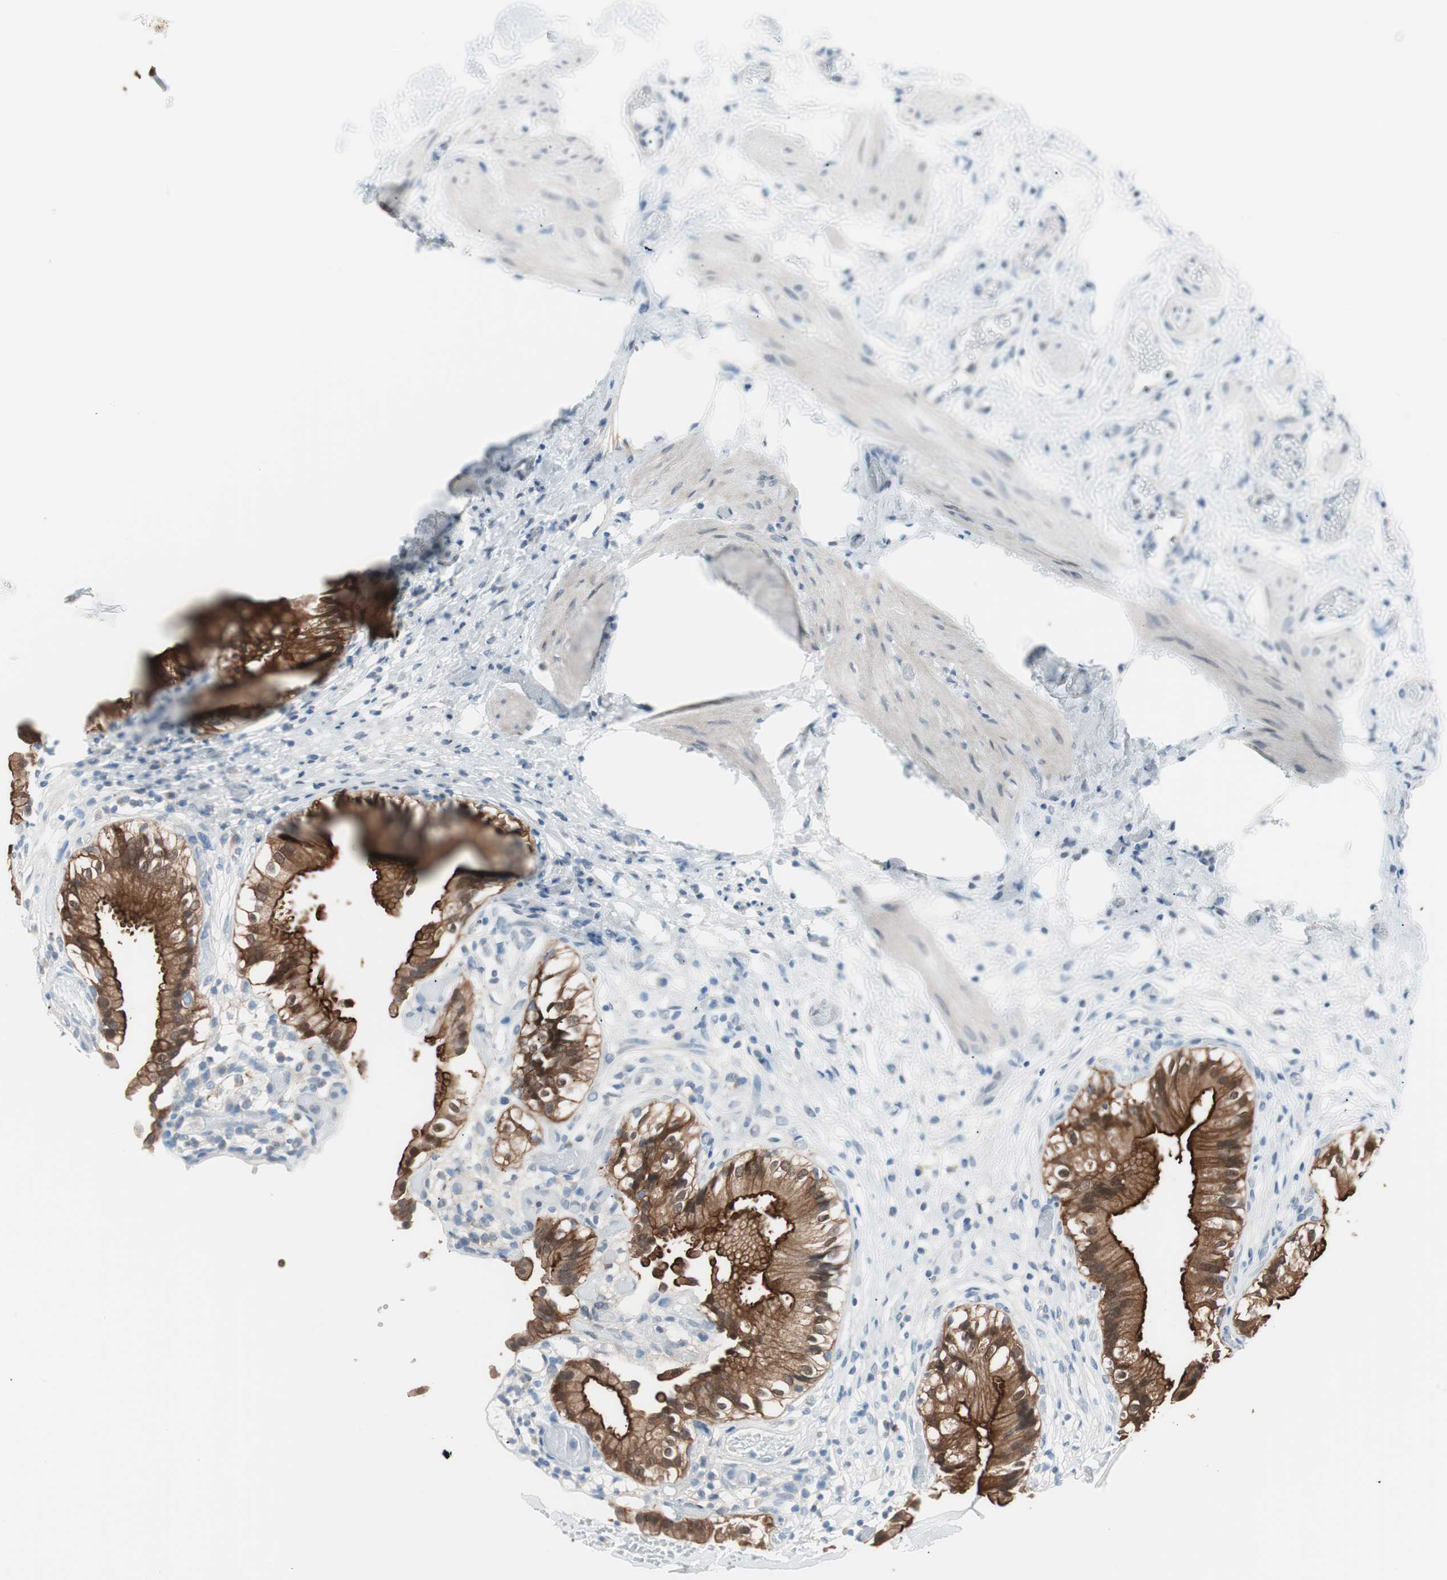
{"staining": {"intensity": "strong", "quantity": ">75%", "location": "cytoplasmic/membranous,nuclear"}, "tissue": "gallbladder", "cell_type": "Glandular cells", "image_type": "normal", "snomed": [{"axis": "morphology", "description": "Normal tissue, NOS"}, {"axis": "topography", "description": "Gallbladder"}], "caption": "IHC micrograph of unremarkable gallbladder stained for a protein (brown), which shows high levels of strong cytoplasmic/membranous,nuclear positivity in approximately >75% of glandular cells.", "gene": "VIL1", "patient": {"sex": "male", "age": 65}}